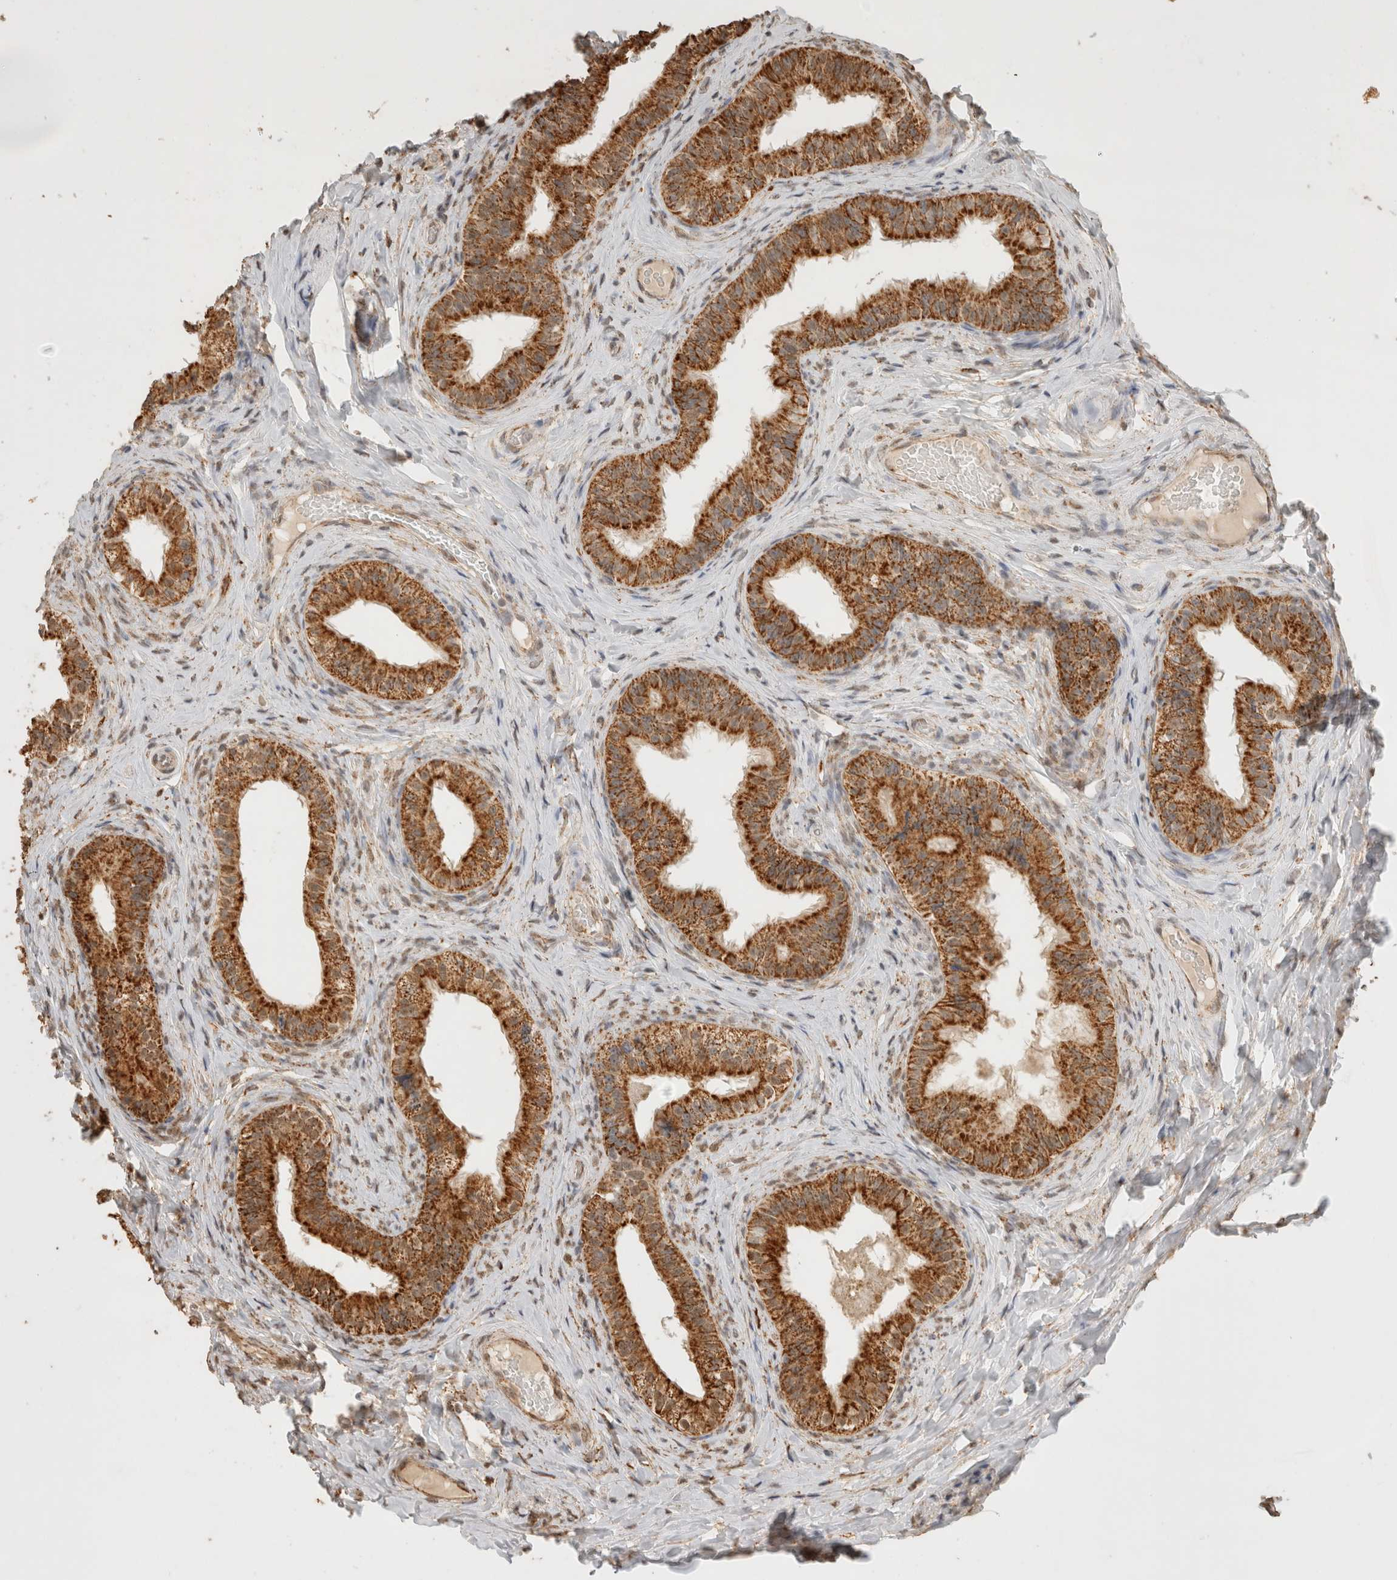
{"staining": {"intensity": "strong", "quantity": ">75%", "location": "cytoplasmic/membranous"}, "tissue": "epididymis", "cell_type": "Glandular cells", "image_type": "normal", "snomed": [{"axis": "morphology", "description": "Normal tissue, NOS"}, {"axis": "topography", "description": "Epididymis"}], "caption": "IHC image of benign epididymis: epididymis stained using immunohistochemistry (IHC) exhibits high levels of strong protein expression localized specifically in the cytoplasmic/membranous of glandular cells, appearing as a cytoplasmic/membranous brown color.", "gene": "BNIP3L", "patient": {"sex": "male", "age": 49}}